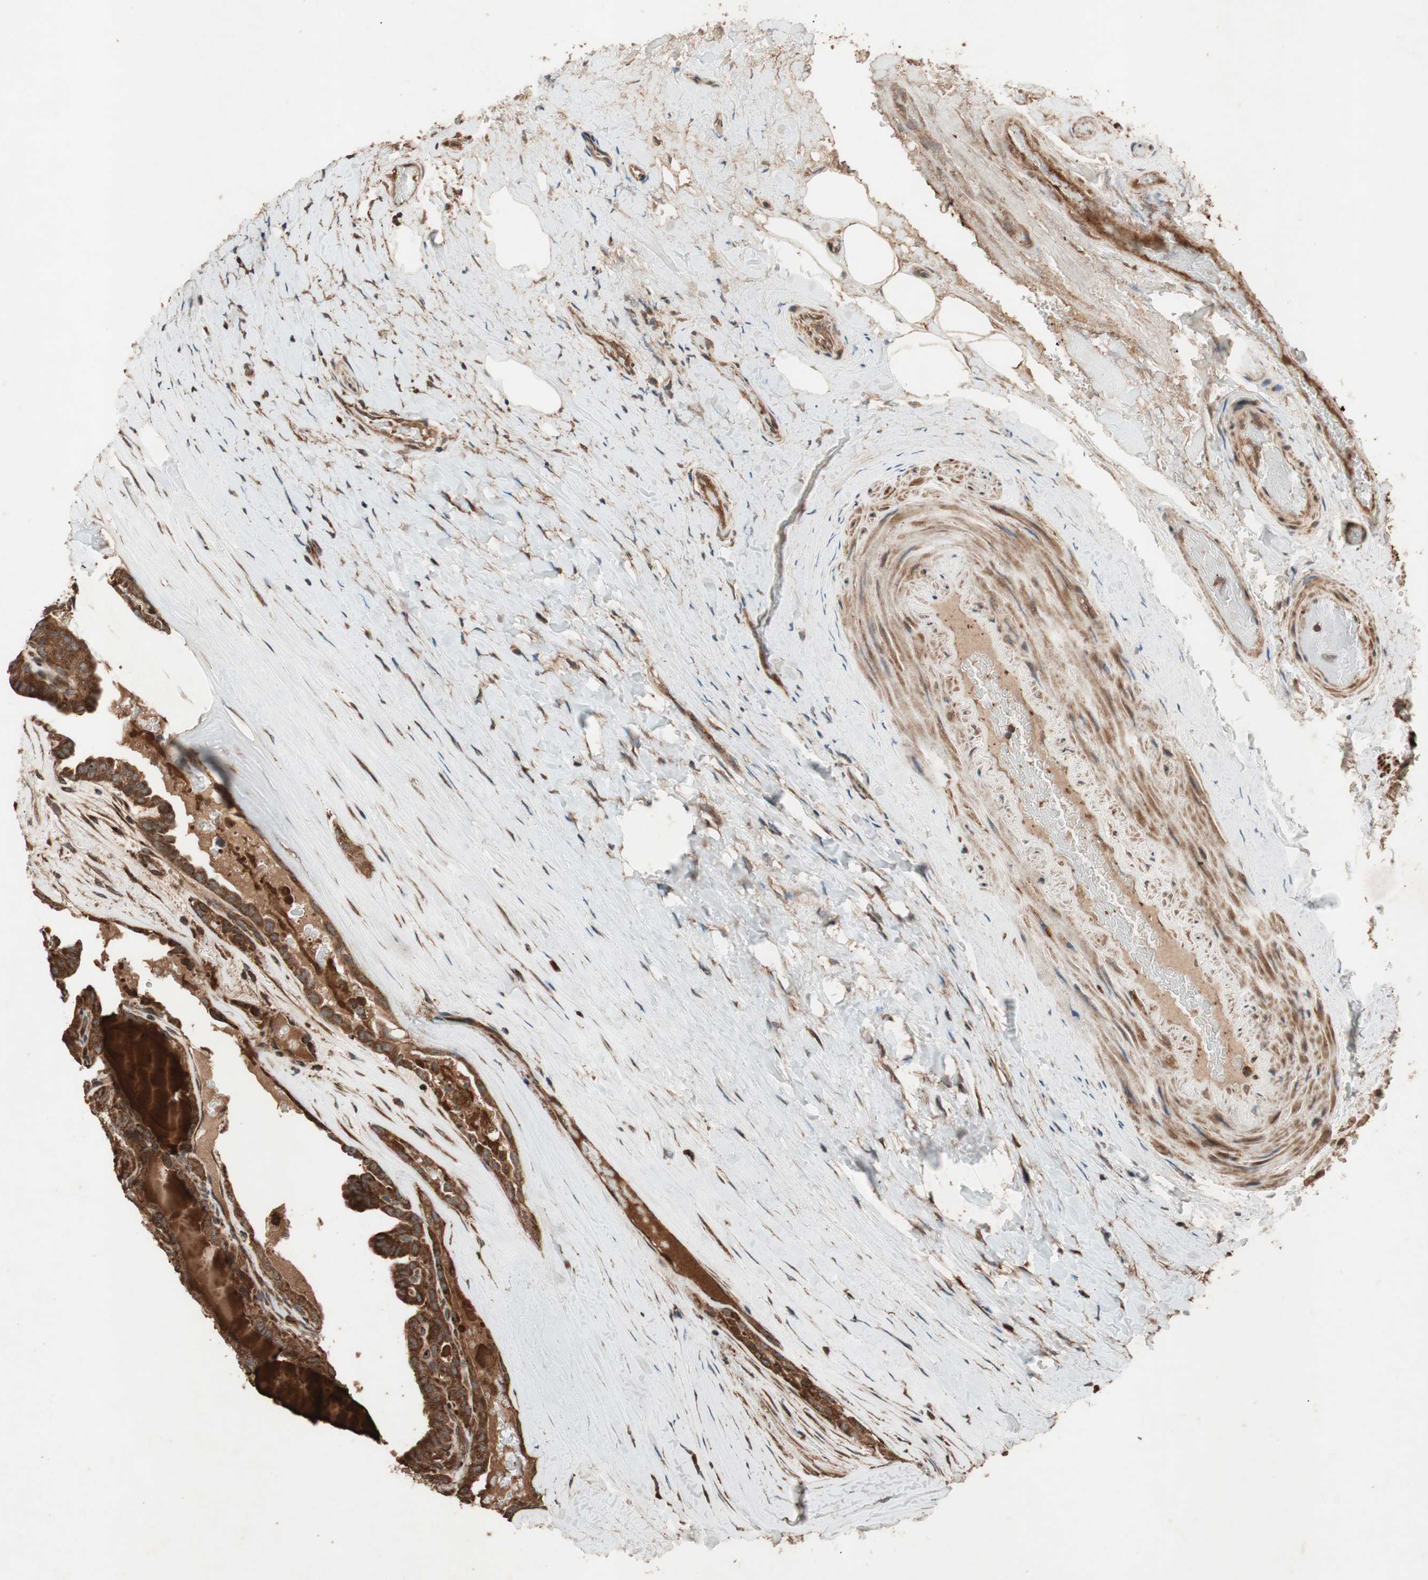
{"staining": {"intensity": "strong", "quantity": ">75%", "location": "cytoplasmic/membranous"}, "tissue": "thyroid cancer", "cell_type": "Tumor cells", "image_type": "cancer", "snomed": [{"axis": "morphology", "description": "Papillary adenocarcinoma, NOS"}, {"axis": "topography", "description": "Thyroid gland"}], "caption": "Human papillary adenocarcinoma (thyroid) stained with a brown dye exhibits strong cytoplasmic/membranous positive positivity in approximately >75% of tumor cells.", "gene": "RAB1A", "patient": {"sex": "male", "age": 77}}